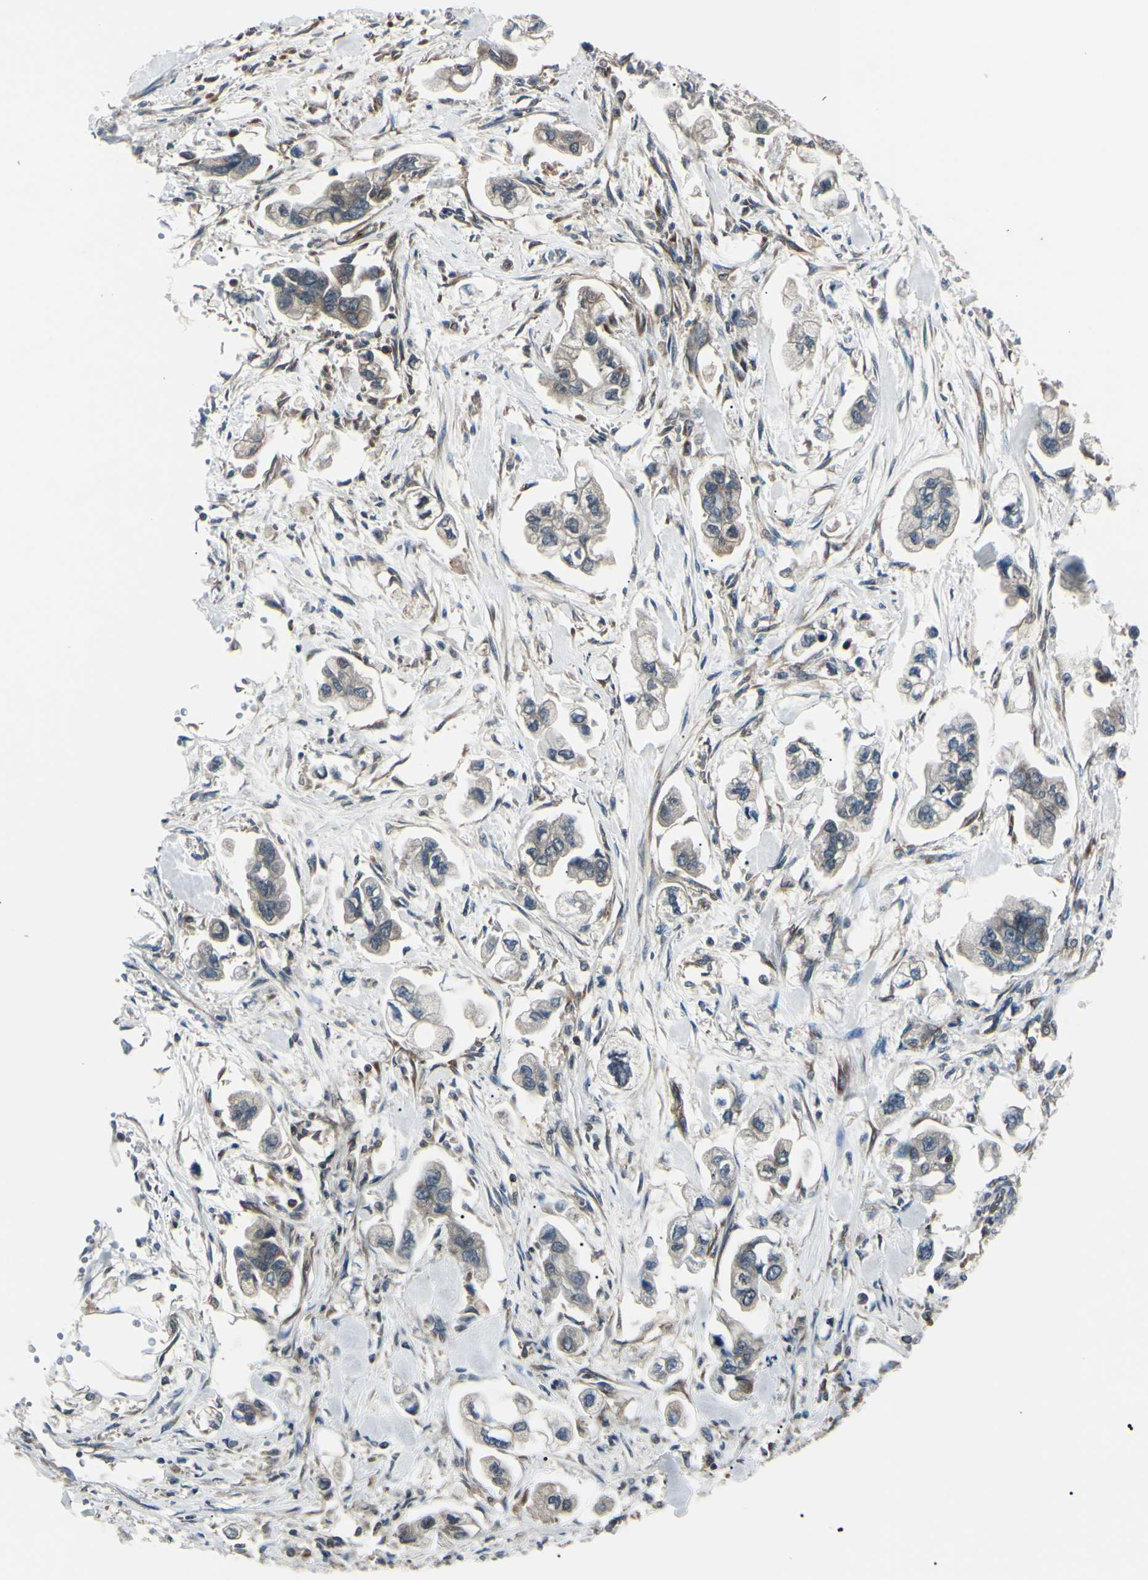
{"staining": {"intensity": "weak", "quantity": "<25%", "location": "cytoplasmic/membranous"}, "tissue": "stomach cancer", "cell_type": "Tumor cells", "image_type": "cancer", "snomed": [{"axis": "morphology", "description": "Adenocarcinoma, NOS"}, {"axis": "topography", "description": "Stomach"}], "caption": "This micrograph is of adenocarcinoma (stomach) stained with immunohistochemistry (IHC) to label a protein in brown with the nuclei are counter-stained blue. There is no staining in tumor cells.", "gene": "MAPRE1", "patient": {"sex": "male", "age": 62}}